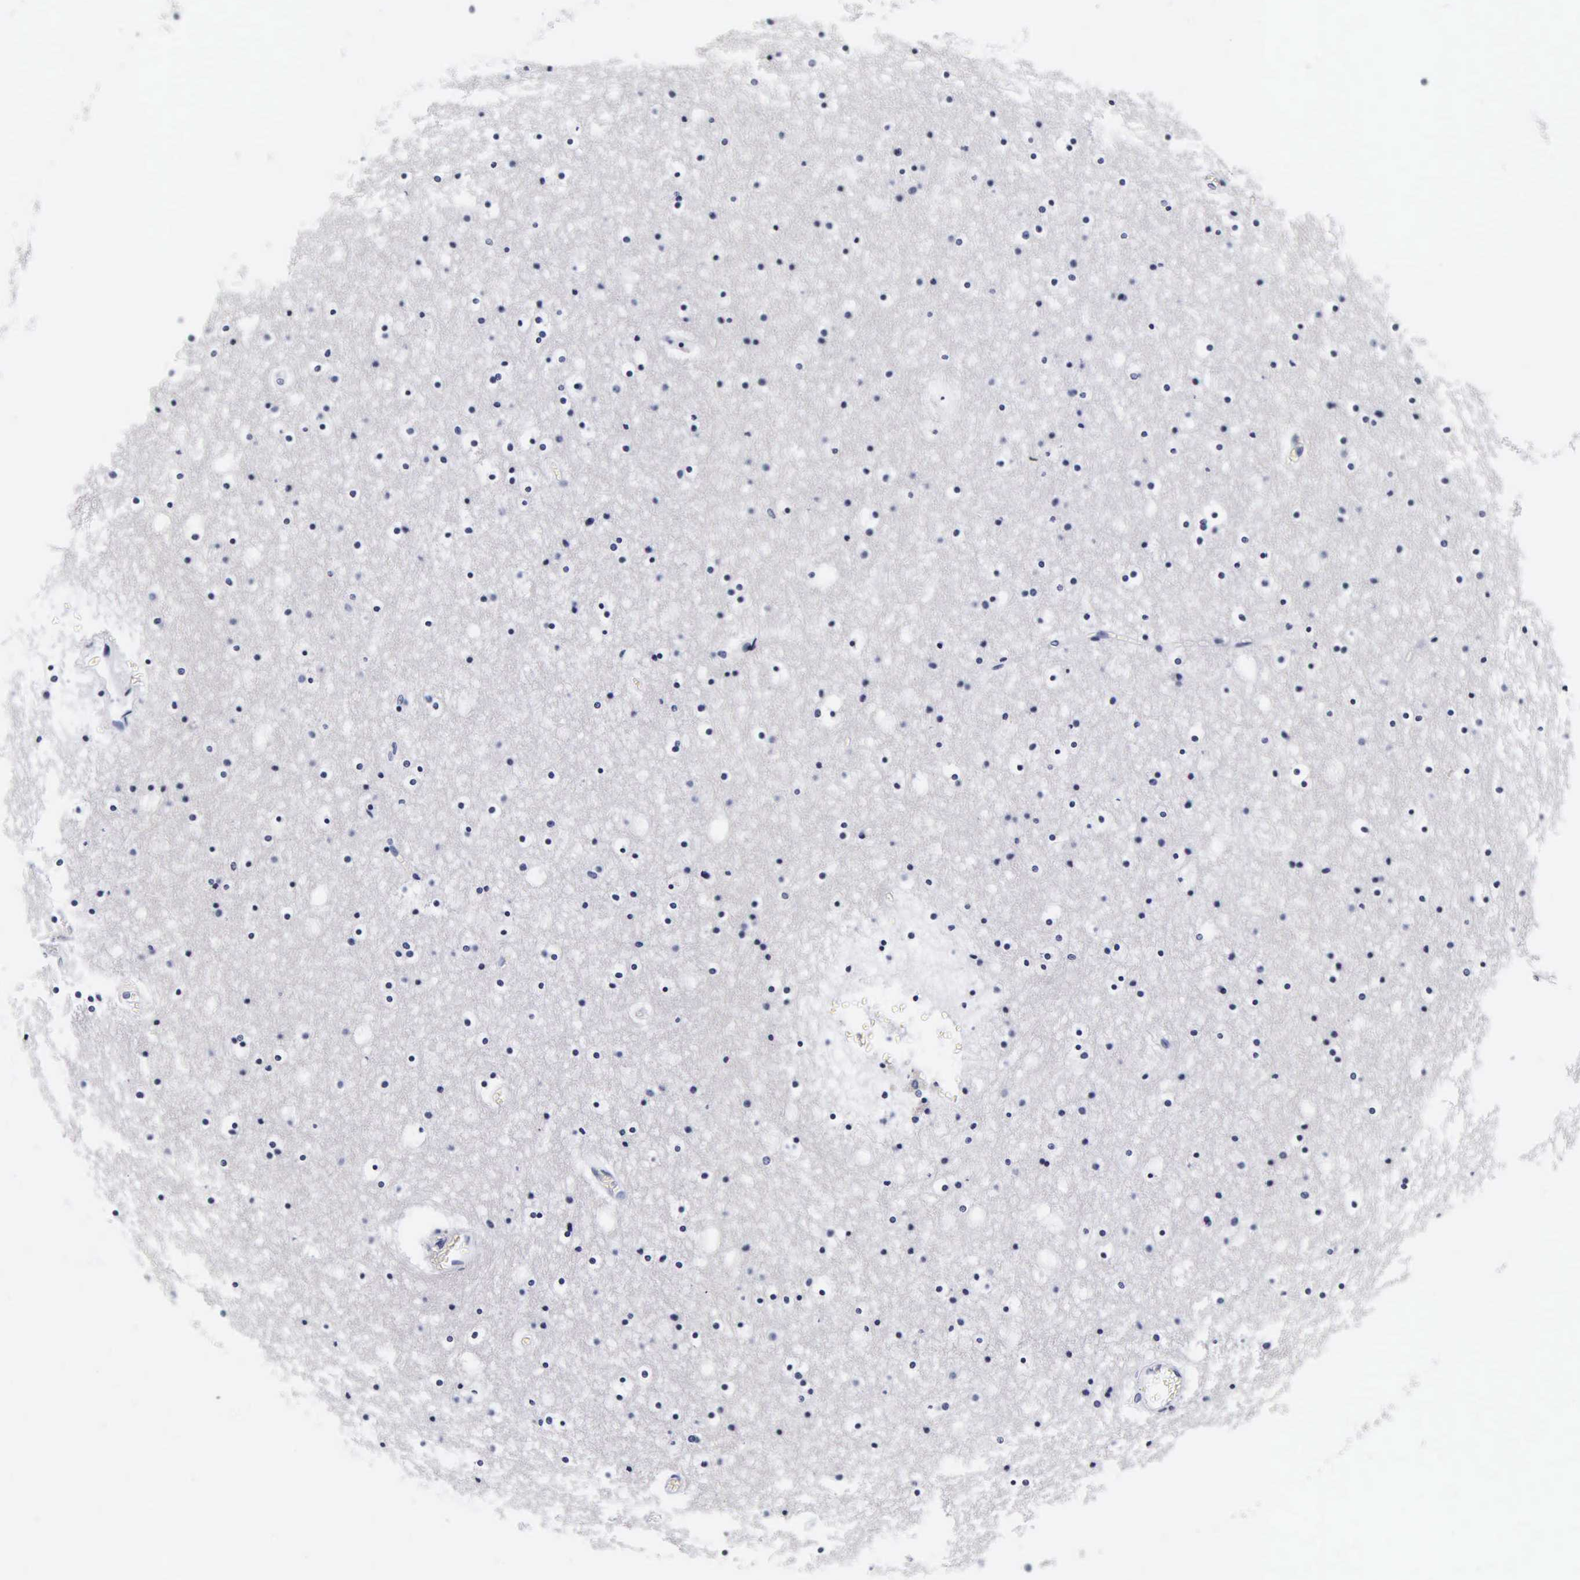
{"staining": {"intensity": "negative", "quantity": "none", "location": "none"}, "tissue": "caudate", "cell_type": "Glial cells", "image_type": "normal", "snomed": [{"axis": "morphology", "description": "Normal tissue, NOS"}, {"axis": "topography", "description": "Lateral ventricle wall"}], "caption": "IHC histopathology image of normal human caudate stained for a protein (brown), which shows no expression in glial cells. Nuclei are stained in blue.", "gene": "KRT18", "patient": {"sex": "male", "age": 45}}